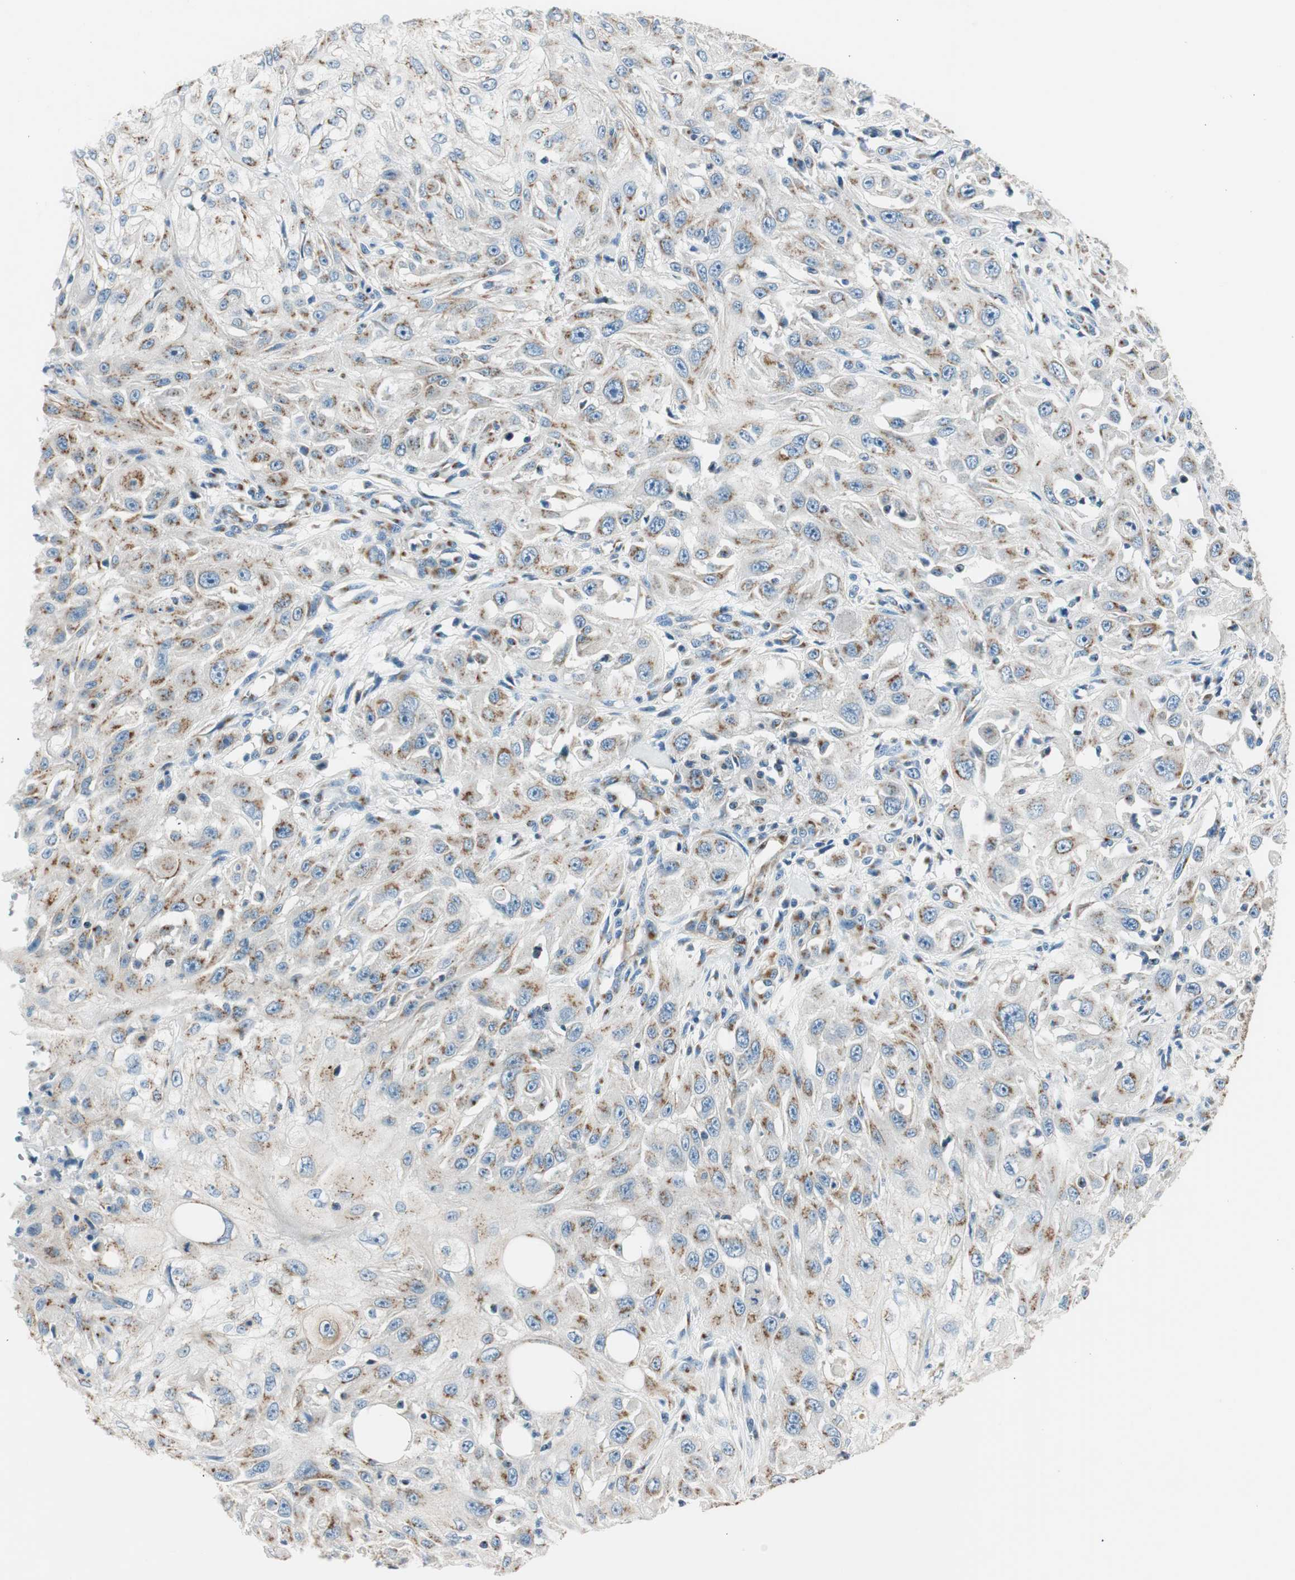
{"staining": {"intensity": "moderate", "quantity": ">75%", "location": "cytoplasmic/membranous"}, "tissue": "skin cancer", "cell_type": "Tumor cells", "image_type": "cancer", "snomed": [{"axis": "morphology", "description": "Squamous cell carcinoma, NOS"}, {"axis": "topography", "description": "Skin"}], "caption": "An immunohistochemistry histopathology image of tumor tissue is shown. Protein staining in brown shows moderate cytoplasmic/membranous positivity in skin squamous cell carcinoma within tumor cells. The staining is performed using DAB brown chromogen to label protein expression. The nuclei are counter-stained blue using hematoxylin.", "gene": "TMF1", "patient": {"sex": "male", "age": 75}}